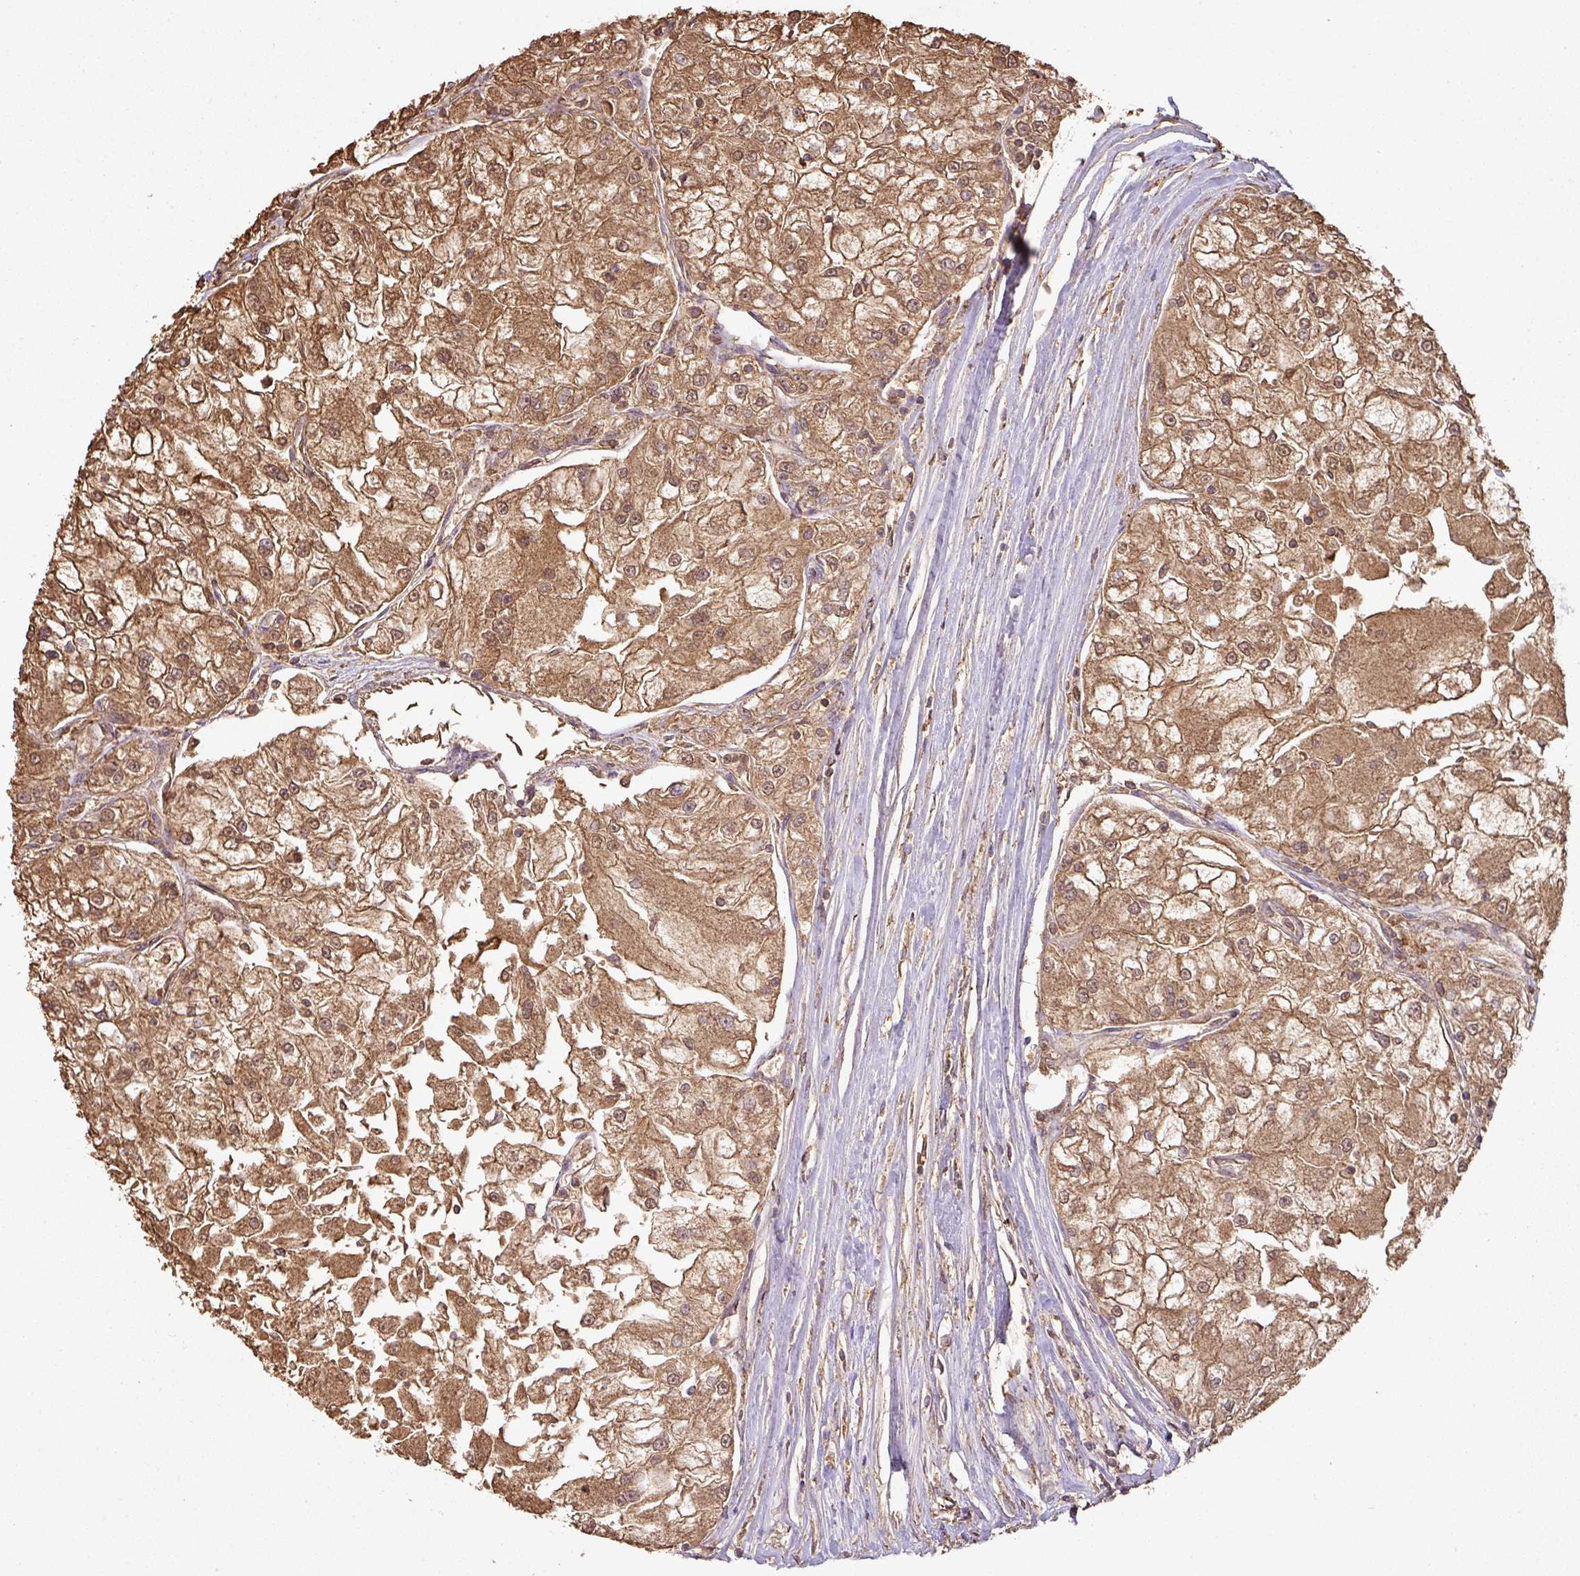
{"staining": {"intensity": "moderate", "quantity": ">75%", "location": "cytoplasmic/membranous"}, "tissue": "renal cancer", "cell_type": "Tumor cells", "image_type": "cancer", "snomed": [{"axis": "morphology", "description": "Adenocarcinoma, NOS"}, {"axis": "topography", "description": "Kidney"}], "caption": "Immunohistochemistry micrograph of human renal cancer stained for a protein (brown), which reveals medium levels of moderate cytoplasmic/membranous expression in approximately >75% of tumor cells.", "gene": "ATAT1", "patient": {"sex": "female", "age": 72}}